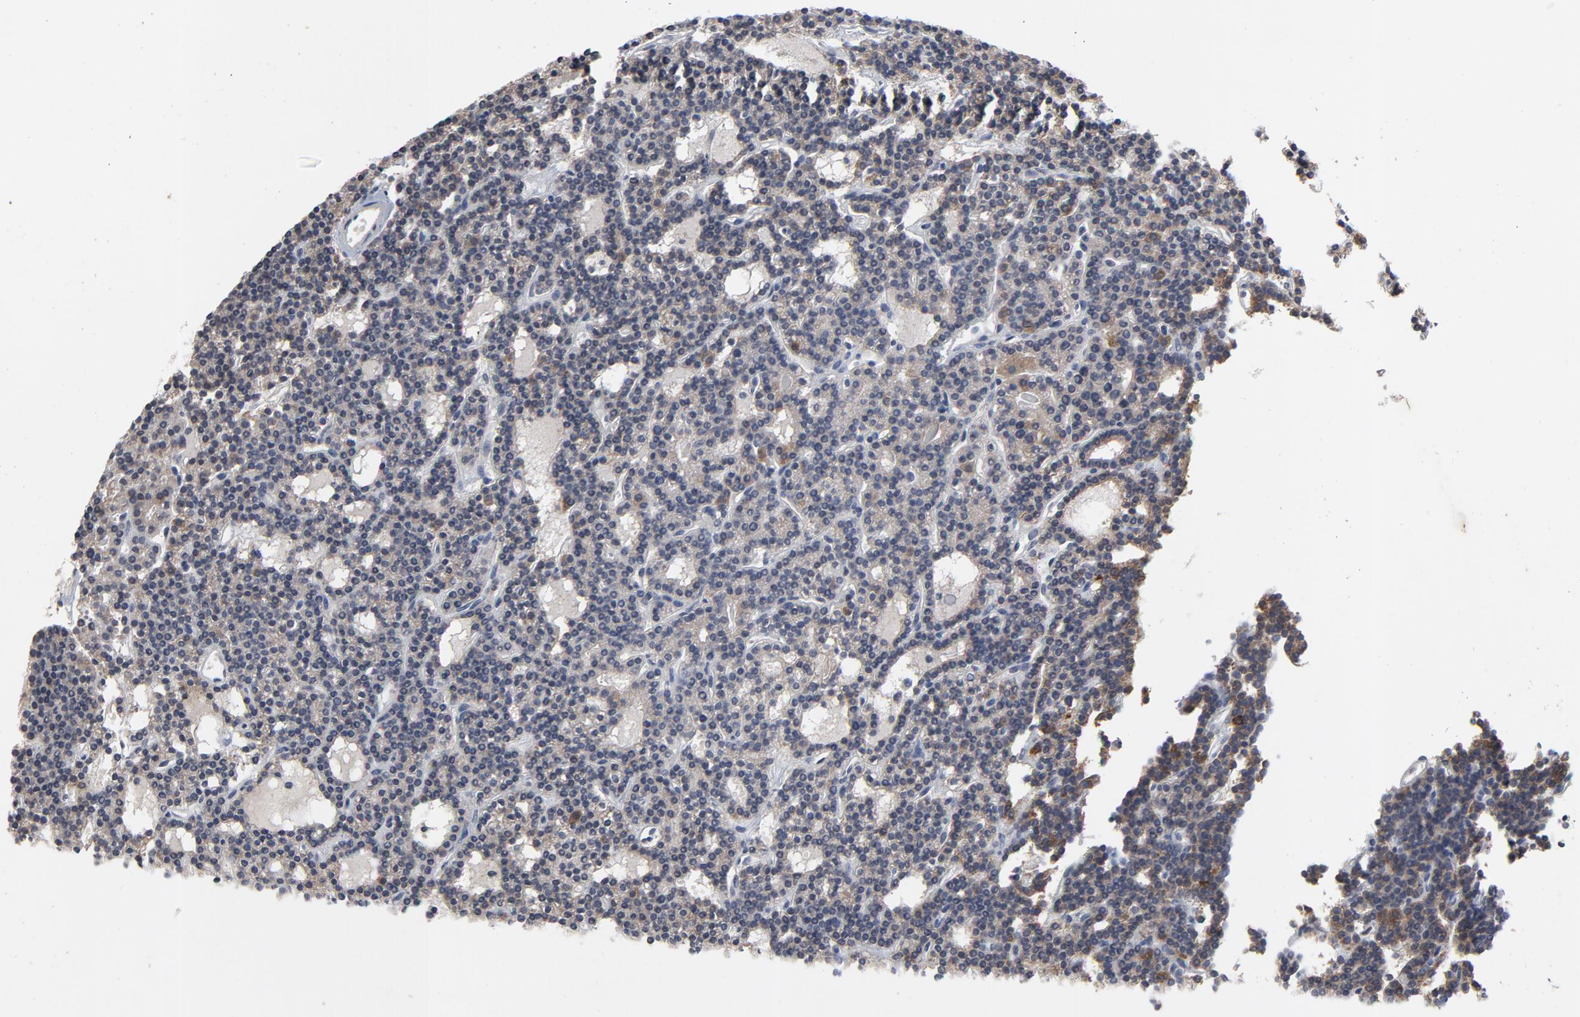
{"staining": {"intensity": "negative", "quantity": "none", "location": "none"}, "tissue": "parathyroid gland", "cell_type": "Glandular cells", "image_type": "normal", "snomed": [{"axis": "morphology", "description": "Normal tissue, NOS"}, {"axis": "topography", "description": "Parathyroid gland"}], "caption": "Immunohistochemical staining of unremarkable parathyroid gland exhibits no significant expression in glandular cells. (DAB (3,3'-diaminobenzidine) immunohistochemistry (IHC) visualized using brightfield microscopy, high magnification).", "gene": "TCL1A", "patient": {"sex": "female", "age": 45}}